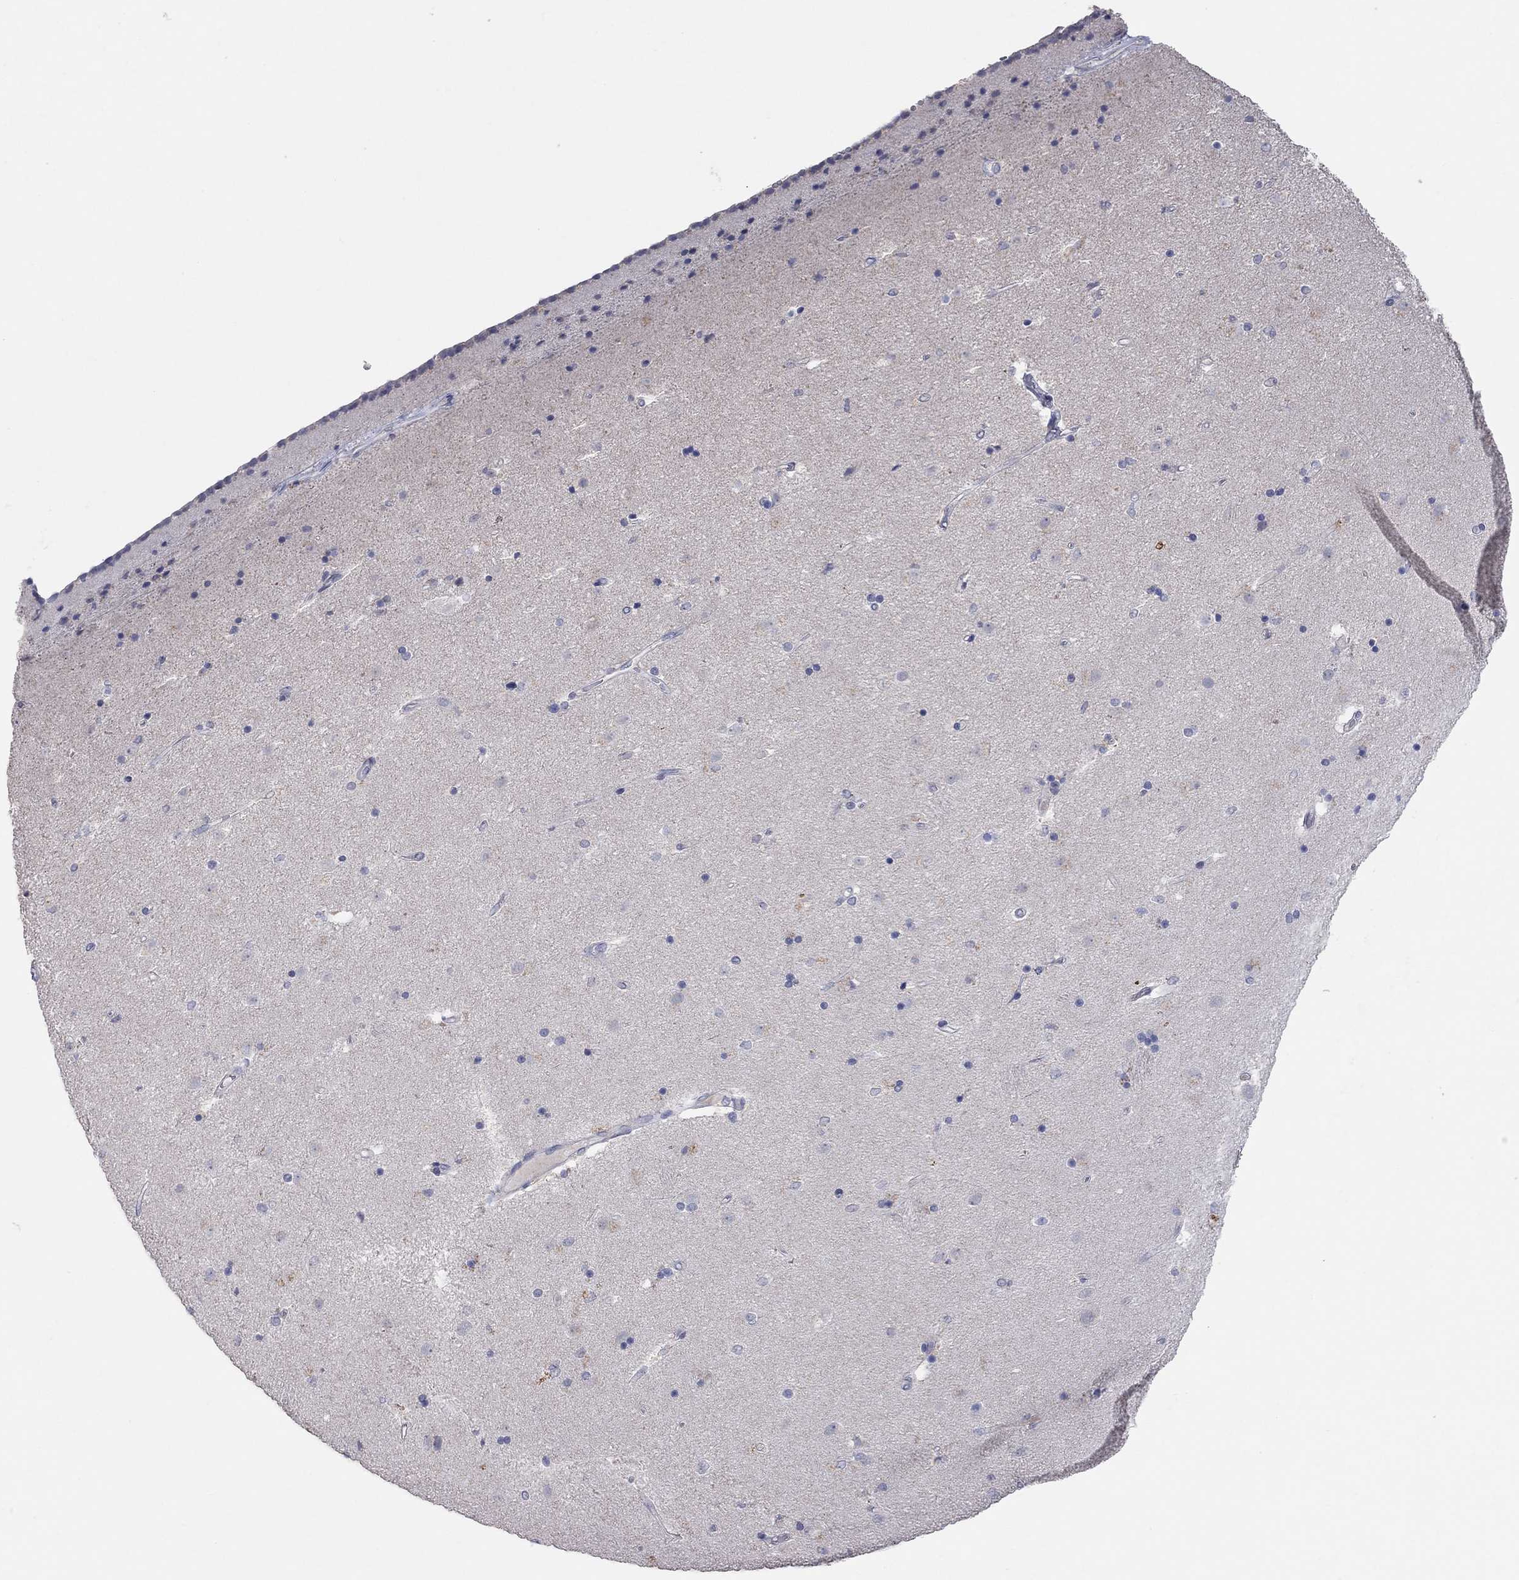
{"staining": {"intensity": "negative", "quantity": "none", "location": "none"}, "tissue": "caudate", "cell_type": "Glial cells", "image_type": "normal", "snomed": [{"axis": "morphology", "description": "Normal tissue, NOS"}, {"axis": "topography", "description": "Lateral ventricle wall"}], "caption": "The micrograph reveals no significant staining in glial cells of caudate.", "gene": "MMP13", "patient": {"sex": "female", "age": 71}}